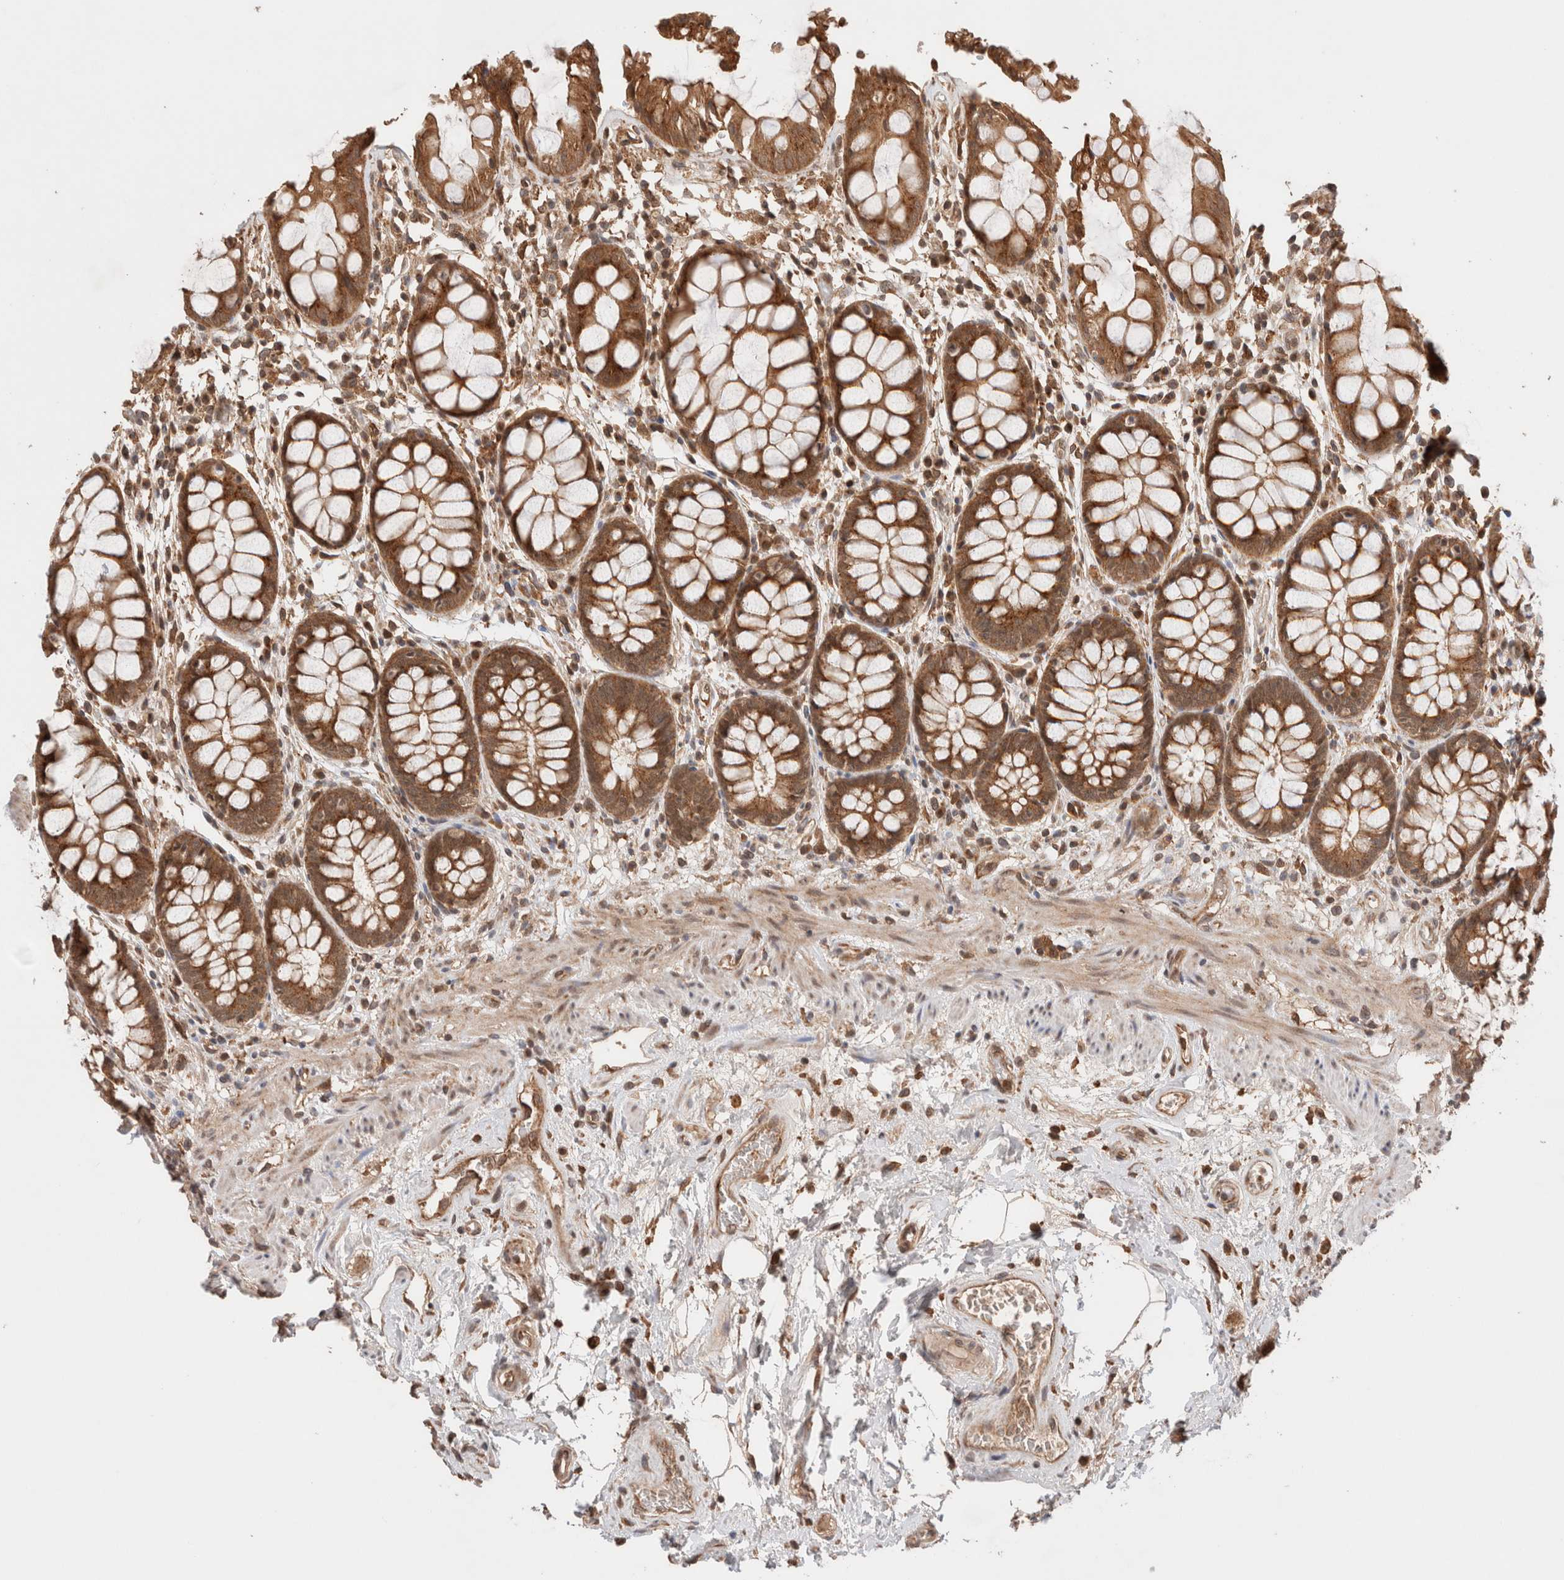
{"staining": {"intensity": "strong", "quantity": ">75%", "location": "cytoplasmic/membranous"}, "tissue": "rectum", "cell_type": "Glandular cells", "image_type": "normal", "snomed": [{"axis": "morphology", "description": "Normal tissue, NOS"}, {"axis": "topography", "description": "Rectum"}], "caption": "Rectum stained for a protein demonstrates strong cytoplasmic/membranous positivity in glandular cells. (DAB (3,3'-diaminobenzidine) IHC with brightfield microscopy, high magnification).", "gene": "SIKE1", "patient": {"sex": "male", "age": 64}}